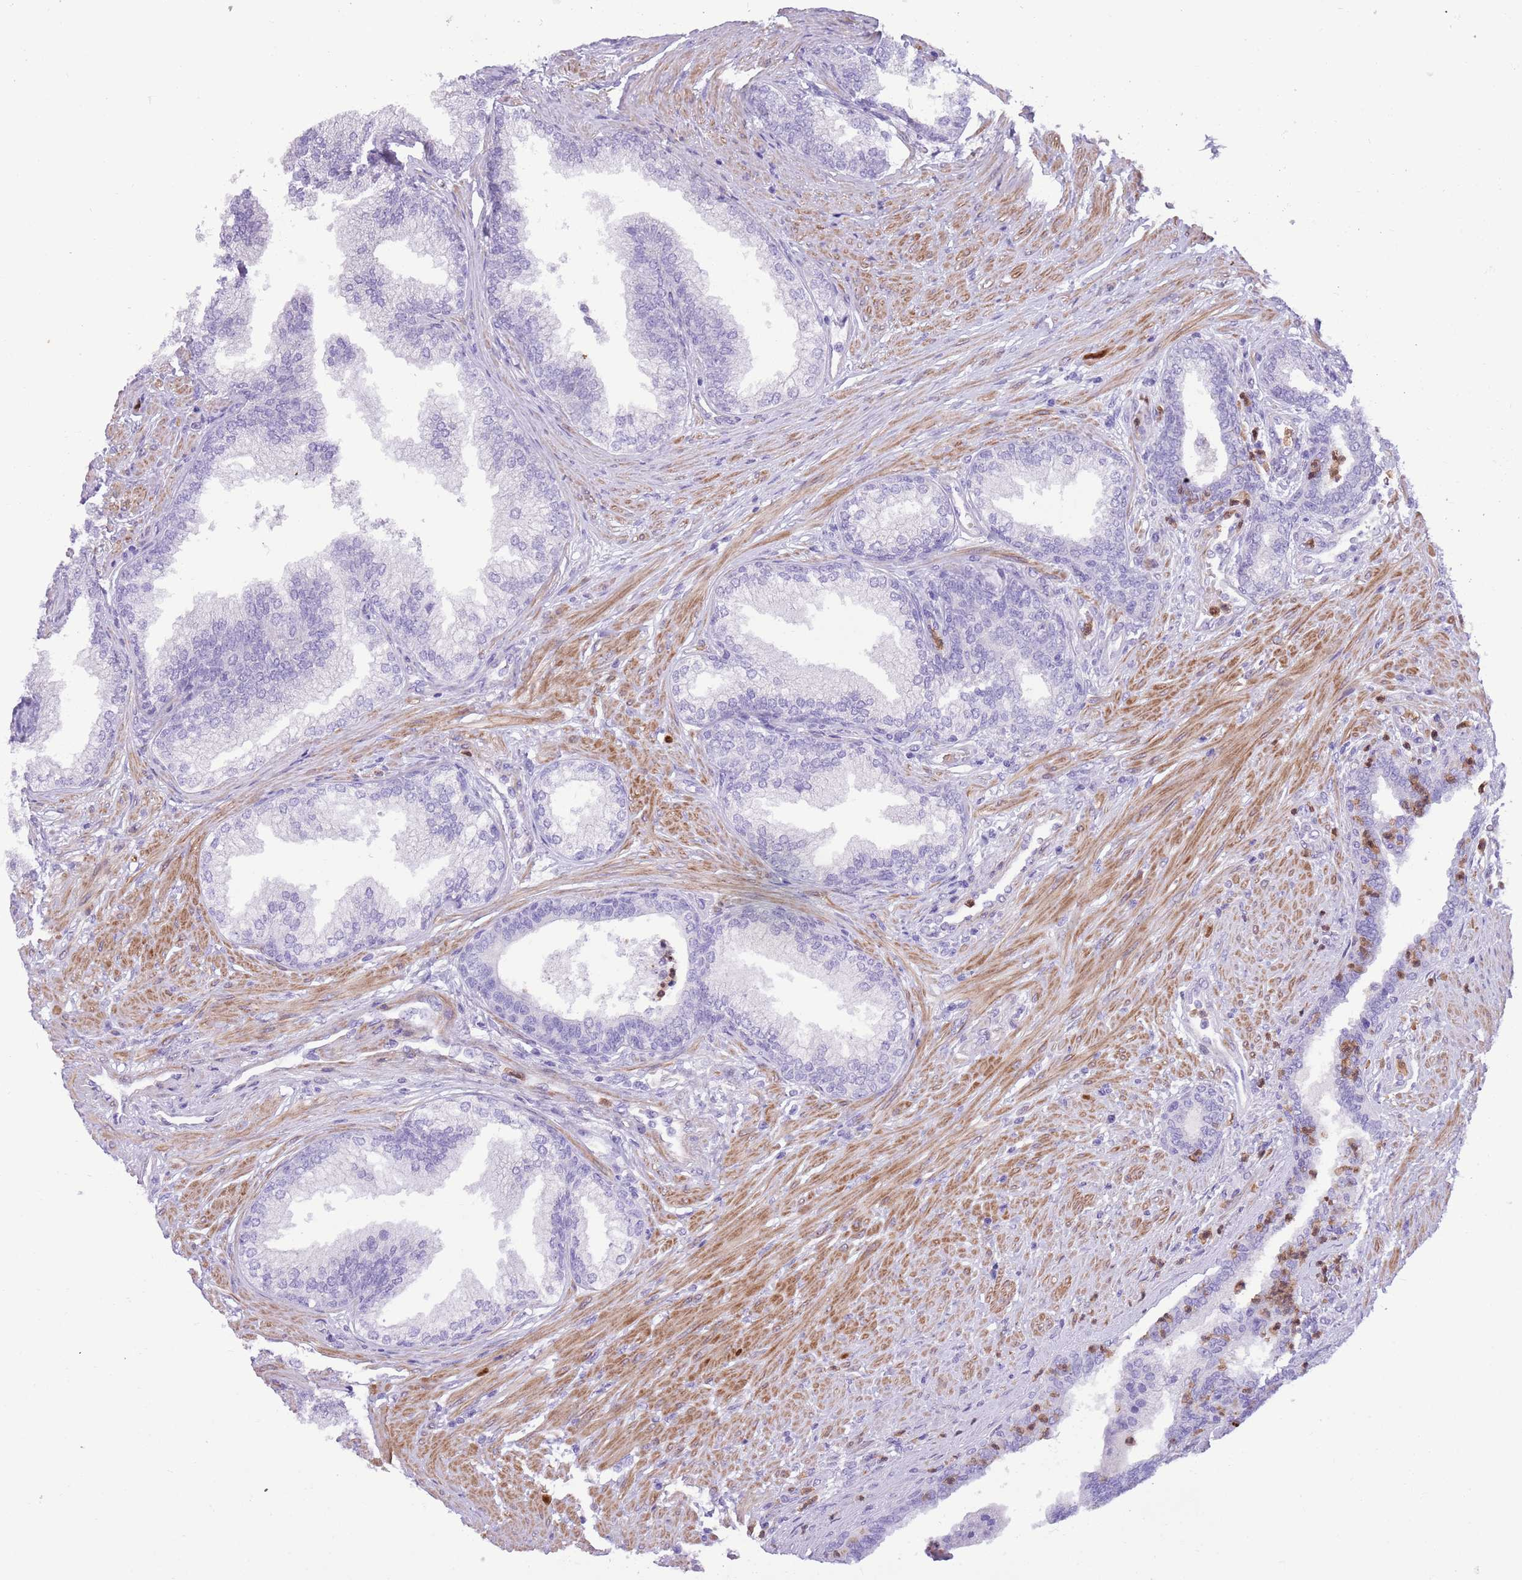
{"staining": {"intensity": "negative", "quantity": "none", "location": "none"}, "tissue": "prostate", "cell_type": "Glandular cells", "image_type": "normal", "snomed": [{"axis": "morphology", "description": "Normal tissue, NOS"}, {"axis": "topography", "description": "Prostate"}], "caption": "DAB (3,3'-diaminobenzidine) immunohistochemical staining of benign prostate shows no significant positivity in glandular cells.", "gene": "OR6M1", "patient": {"sex": "male", "age": 76}}